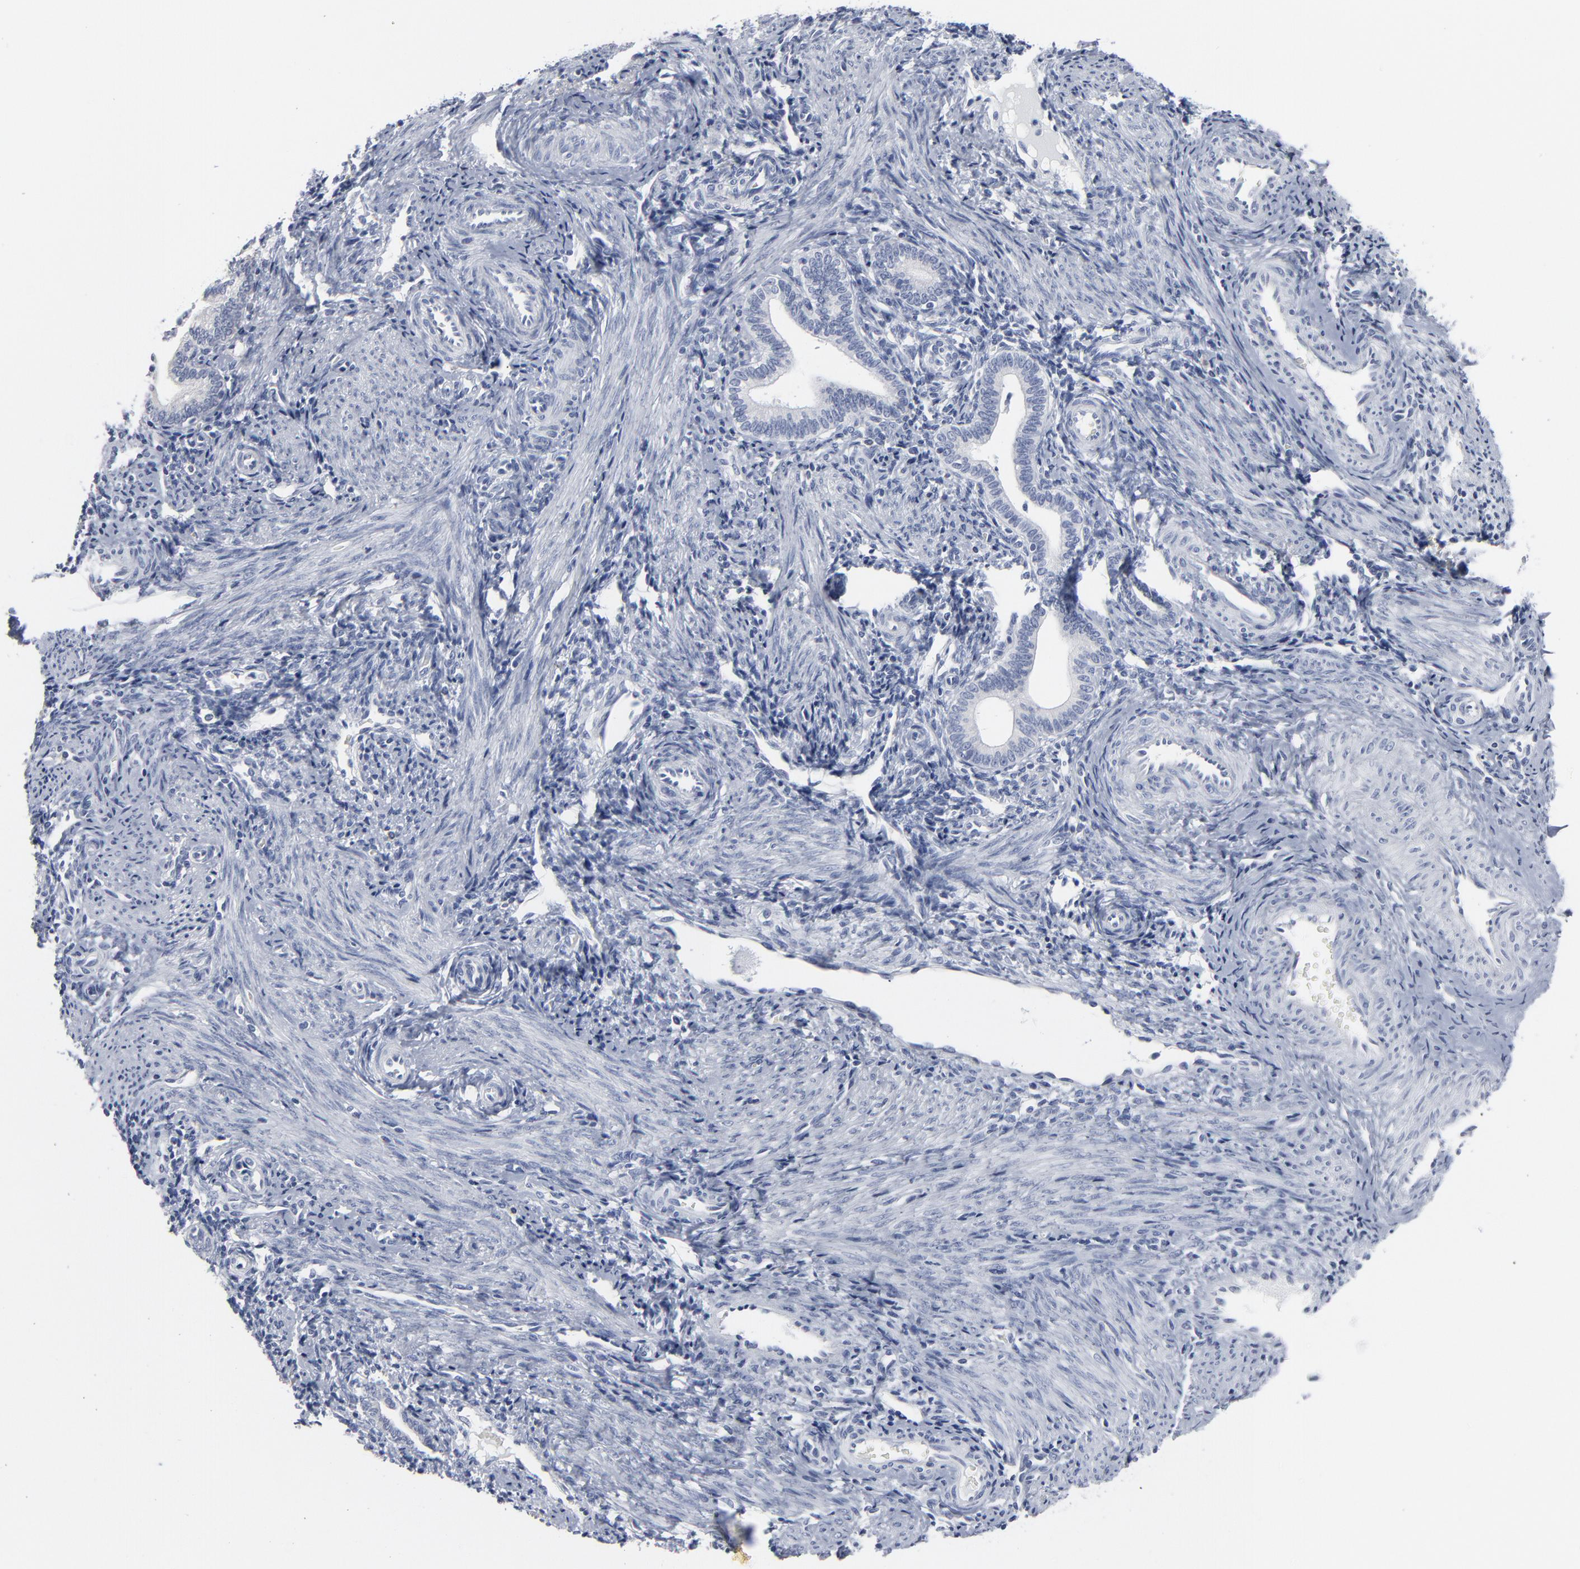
{"staining": {"intensity": "negative", "quantity": "none", "location": "none"}, "tissue": "endometrium", "cell_type": "Cells in endometrial stroma", "image_type": "normal", "snomed": [{"axis": "morphology", "description": "Normal tissue, NOS"}, {"axis": "topography", "description": "Uterus"}, {"axis": "topography", "description": "Endometrium"}], "caption": "Immunohistochemical staining of normal endometrium demonstrates no significant positivity in cells in endometrial stroma. (Brightfield microscopy of DAB immunohistochemistry at high magnification).", "gene": "PAGE1", "patient": {"sex": "female", "age": 33}}